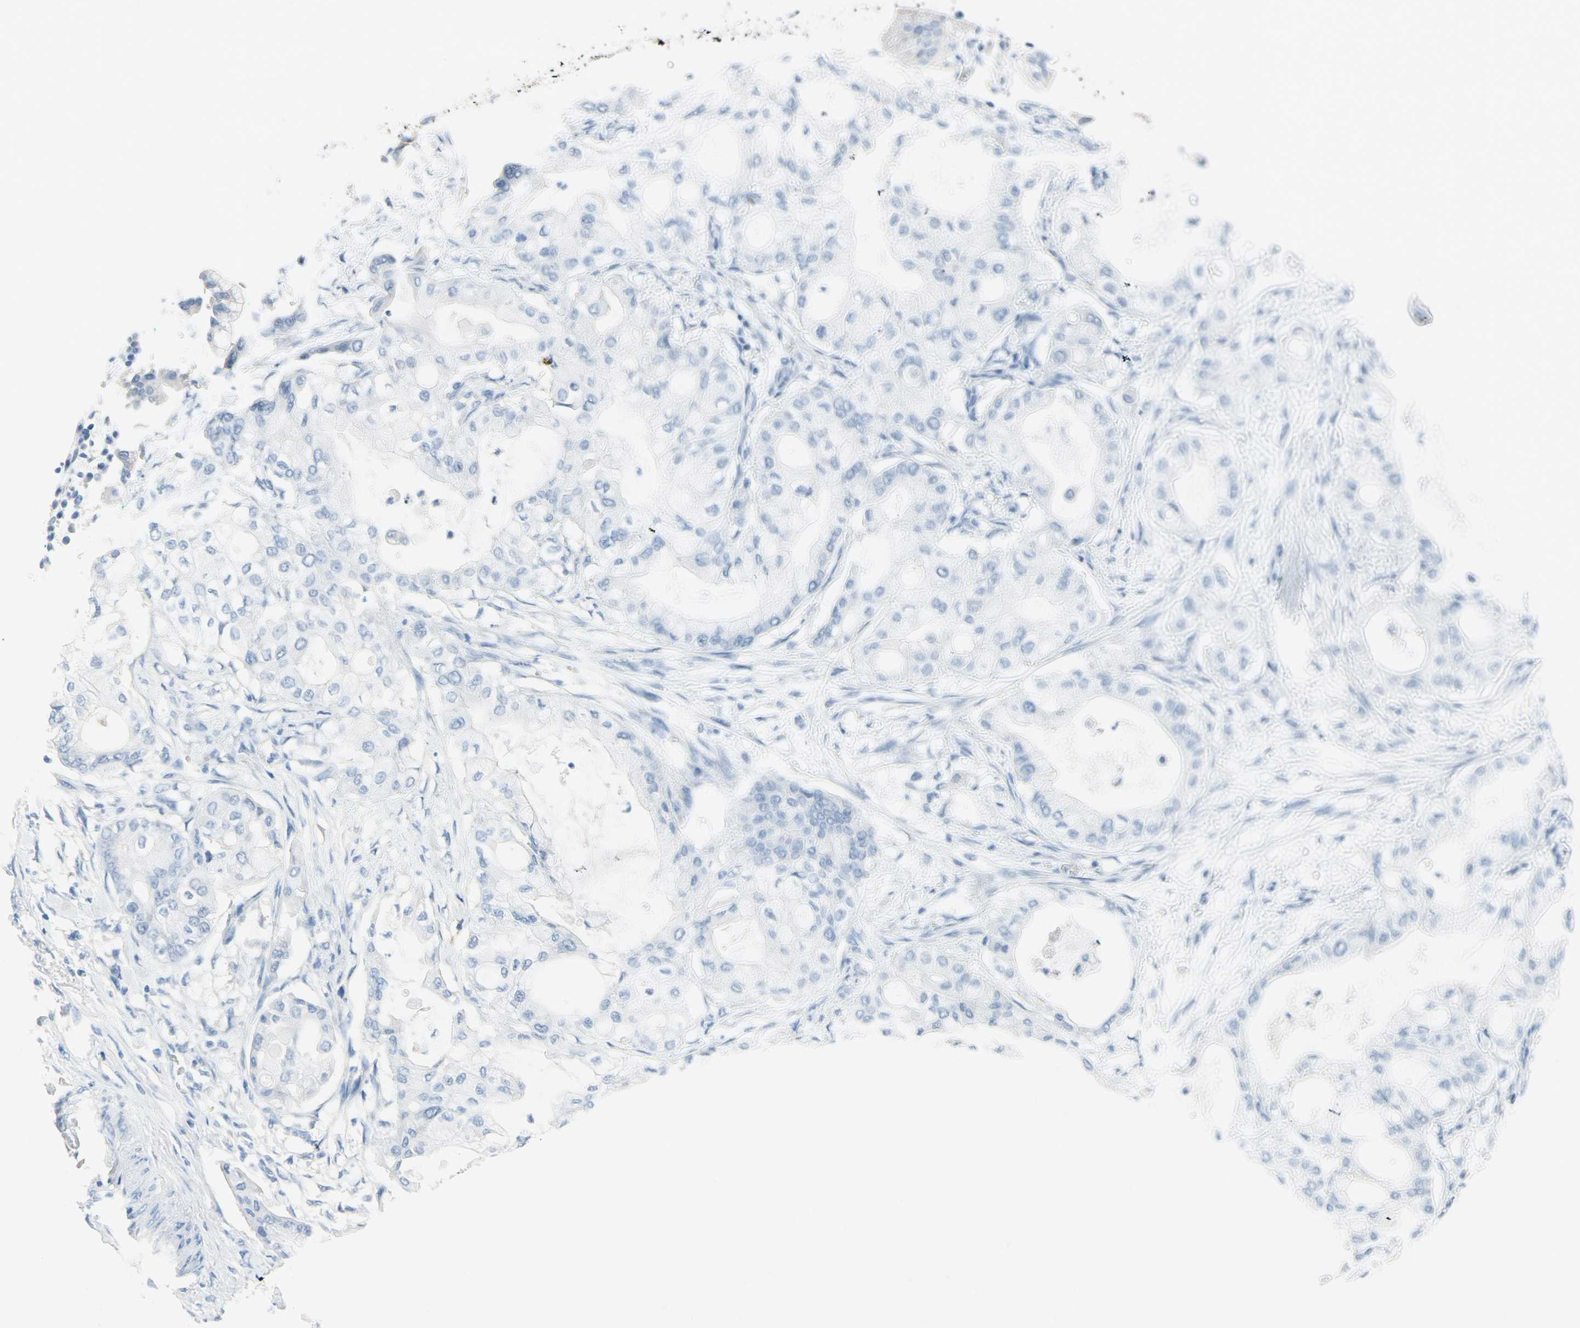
{"staining": {"intensity": "negative", "quantity": "none", "location": "none"}, "tissue": "pancreatic cancer", "cell_type": "Tumor cells", "image_type": "cancer", "snomed": [{"axis": "morphology", "description": "Adenocarcinoma, NOS"}, {"axis": "morphology", "description": "Adenocarcinoma, metastatic, NOS"}, {"axis": "topography", "description": "Lymph node"}, {"axis": "topography", "description": "Pancreas"}, {"axis": "topography", "description": "Duodenum"}], "caption": "DAB (3,3'-diaminobenzidine) immunohistochemical staining of human pancreatic cancer (metastatic adenocarcinoma) exhibits no significant expression in tumor cells.", "gene": "STX1A", "patient": {"sex": "female", "age": 64}}